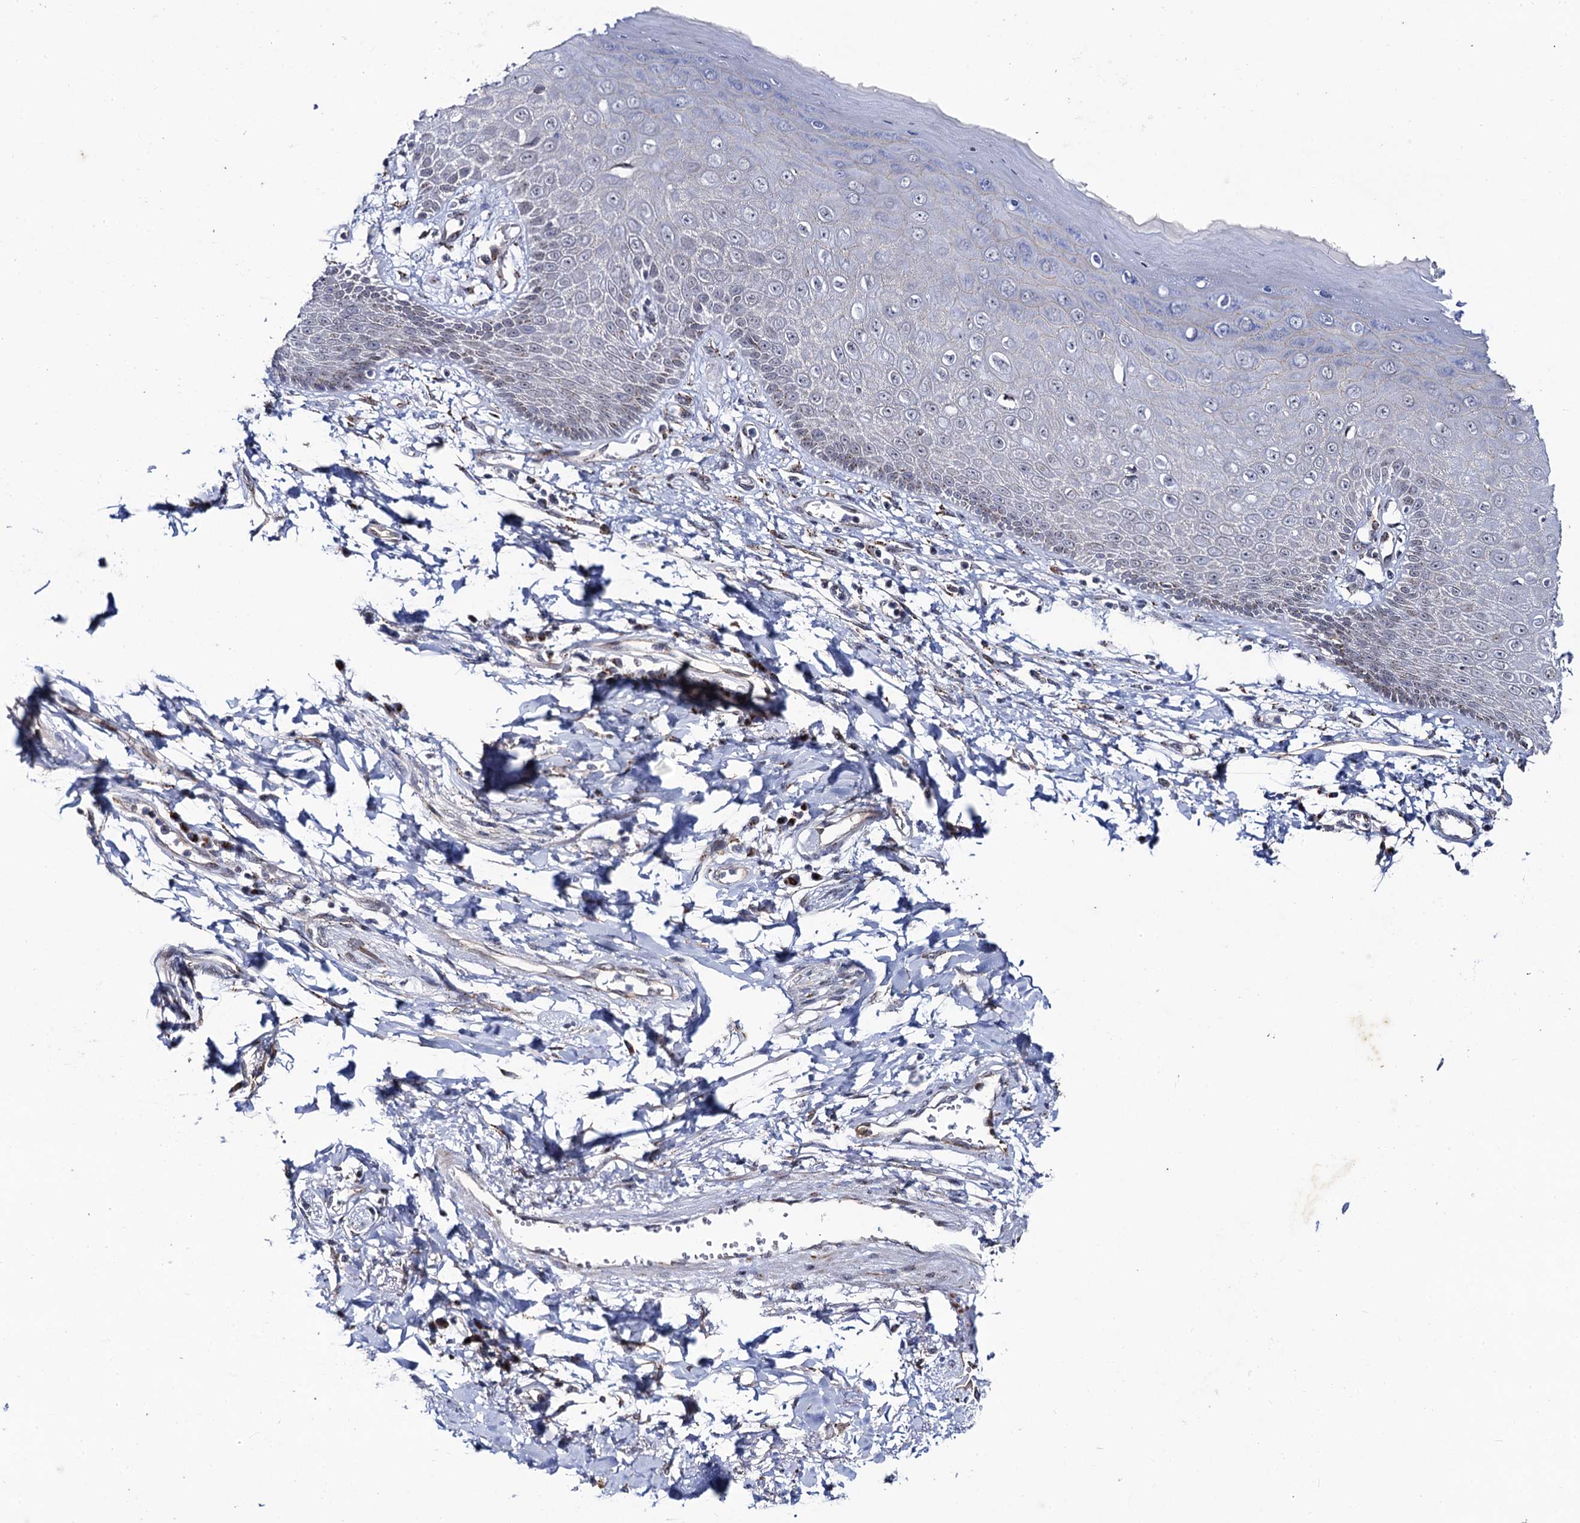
{"staining": {"intensity": "moderate", "quantity": "25%-75%", "location": "cytoplasmic/membranous"}, "tissue": "skin", "cell_type": "Epidermal cells", "image_type": "normal", "snomed": [{"axis": "morphology", "description": "Normal tissue, NOS"}, {"axis": "topography", "description": "Anal"}], "caption": "Benign skin demonstrates moderate cytoplasmic/membranous expression in about 25%-75% of epidermal cells, visualized by immunohistochemistry. The protein of interest is shown in brown color, while the nuclei are stained blue.", "gene": "THAP2", "patient": {"sex": "male", "age": 78}}